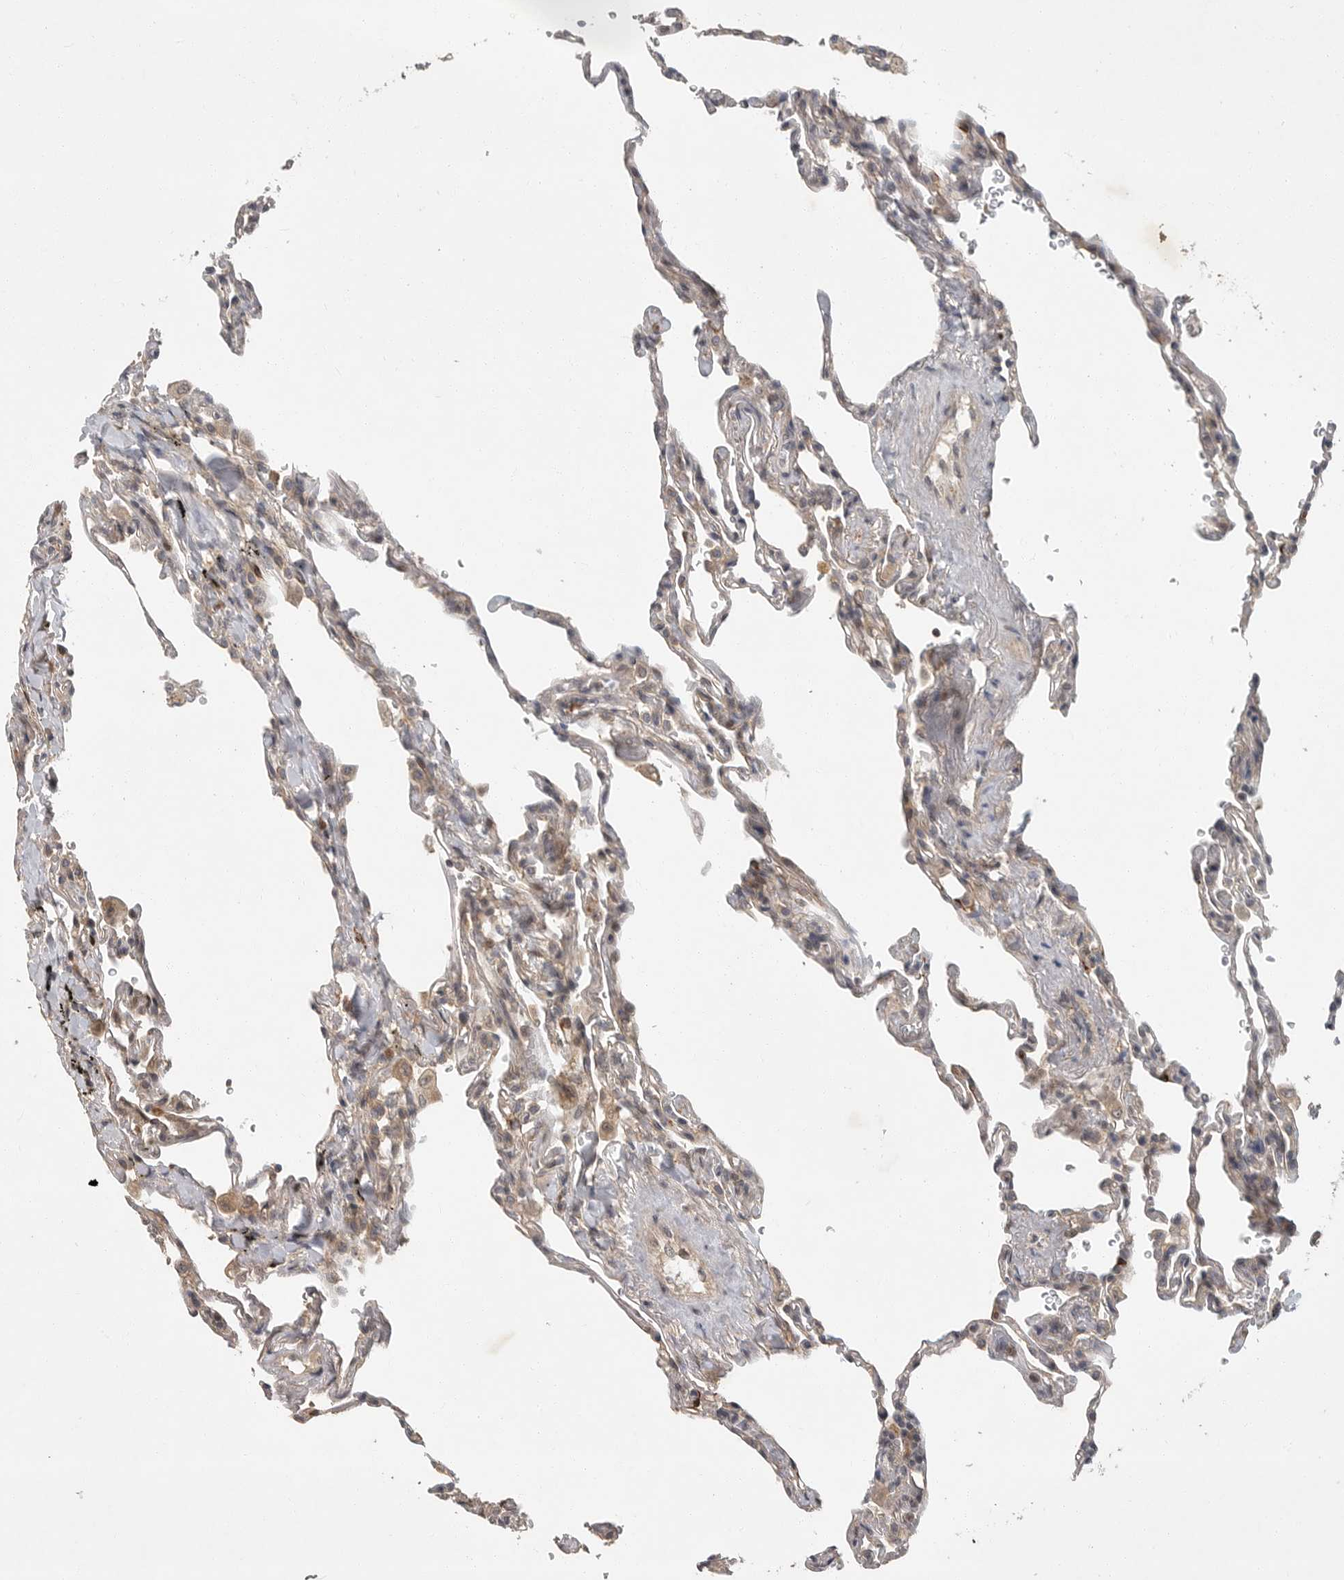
{"staining": {"intensity": "negative", "quantity": "none", "location": "none"}, "tissue": "lung", "cell_type": "Alveolar cells", "image_type": "normal", "snomed": [{"axis": "morphology", "description": "Normal tissue, NOS"}, {"axis": "topography", "description": "Lung"}], "caption": "Immunohistochemical staining of unremarkable human lung demonstrates no significant staining in alveolar cells.", "gene": "OSBPL9", "patient": {"sex": "male", "age": 59}}